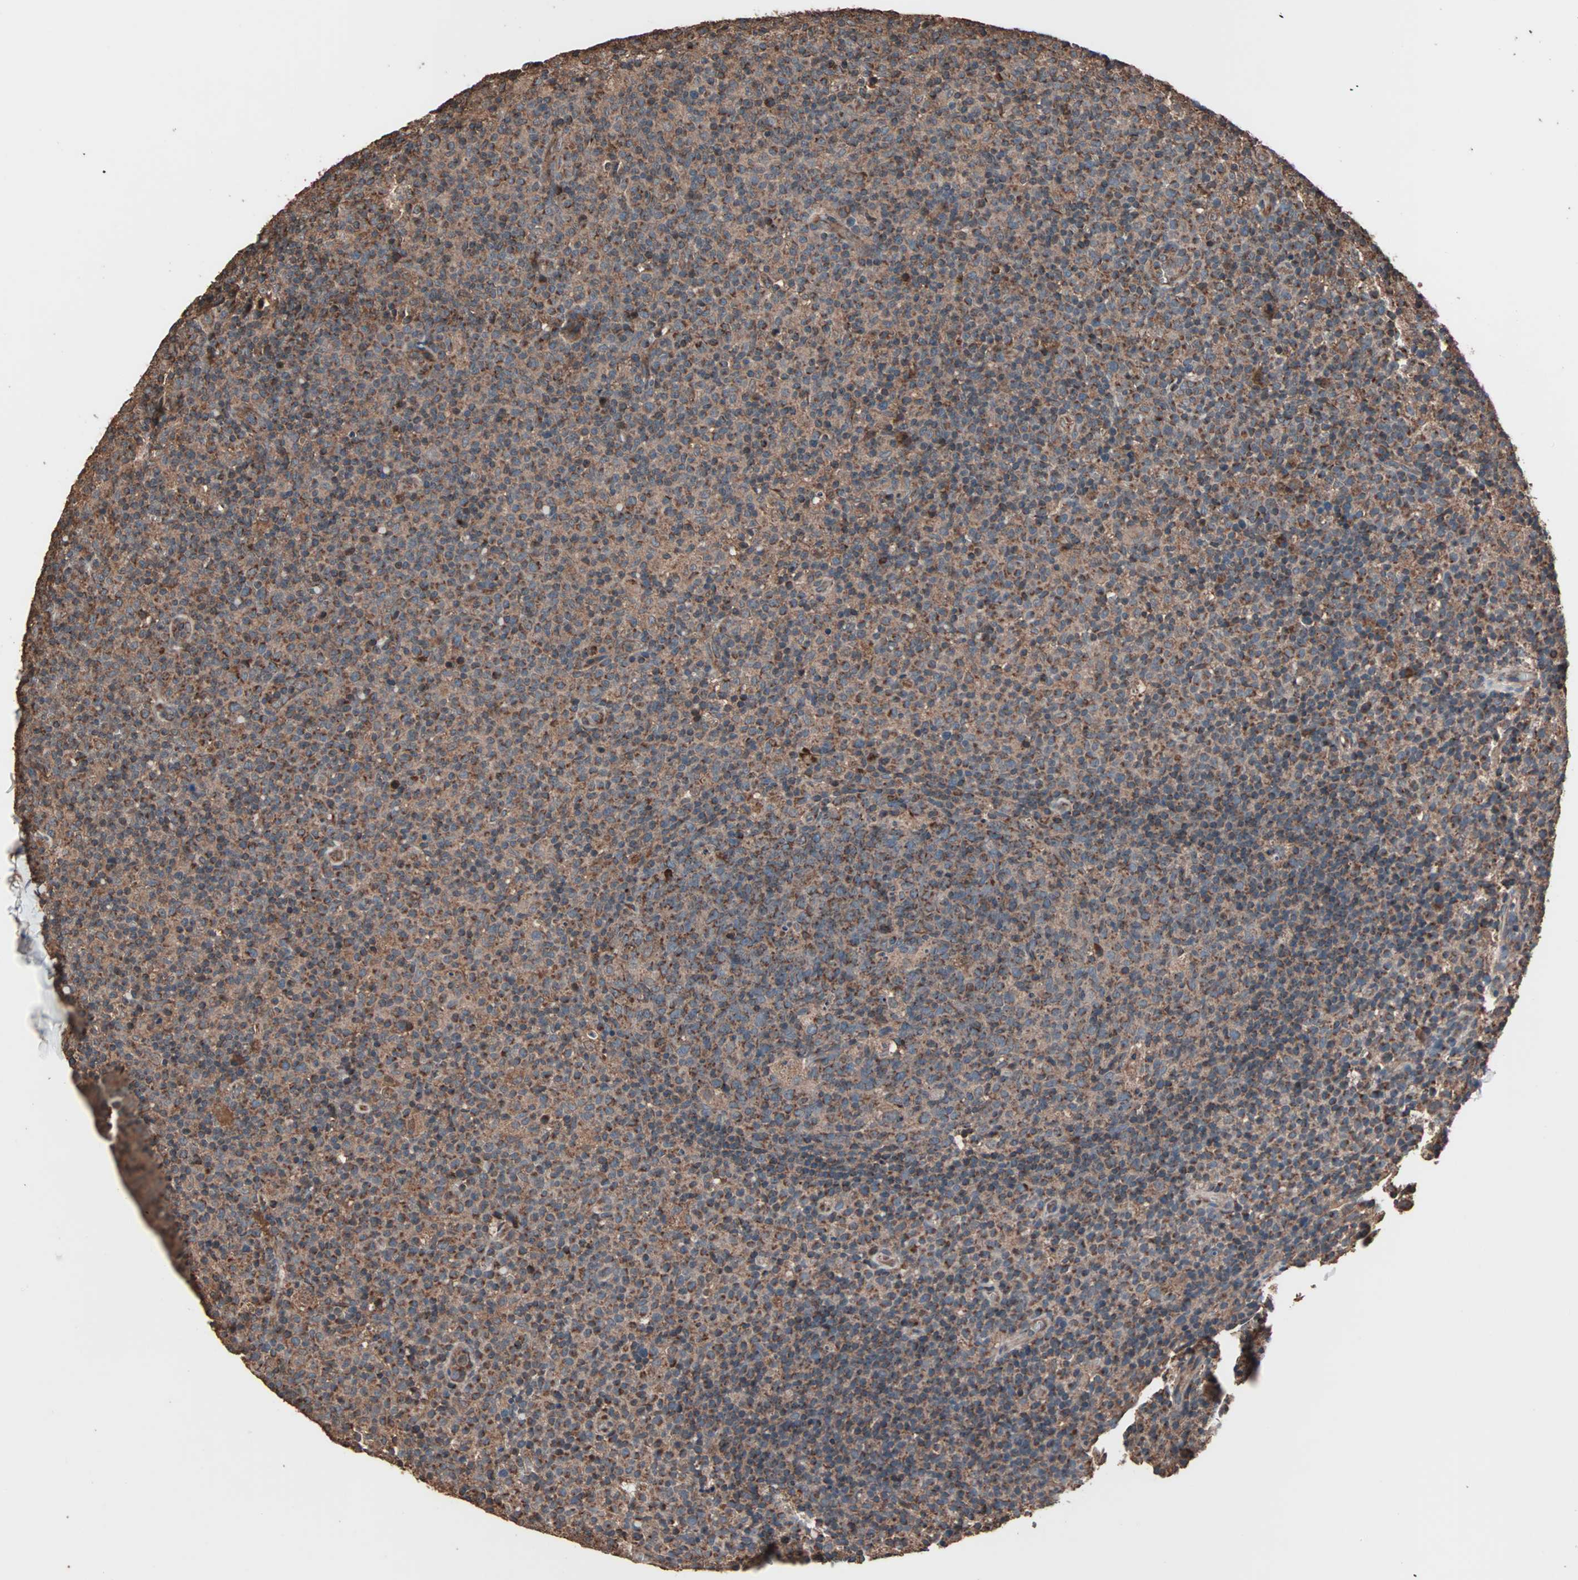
{"staining": {"intensity": "strong", "quantity": ">75%", "location": "cytoplasmic/membranous"}, "tissue": "lymph node", "cell_type": "Germinal center cells", "image_type": "normal", "snomed": [{"axis": "morphology", "description": "Normal tissue, NOS"}, {"axis": "morphology", "description": "Inflammation, NOS"}, {"axis": "topography", "description": "Lymph node"}], "caption": "Lymph node stained for a protein demonstrates strong cytoplasmic/membranous positivity in germinal center cells. The staining was performed using DAB to visualize the protein expression in brown, while the nuclei were stained in blue with hematoxylin (Magnification: 20x).", "gene": "MRPL2", "patient": {"sex": "male", "age": 55}}